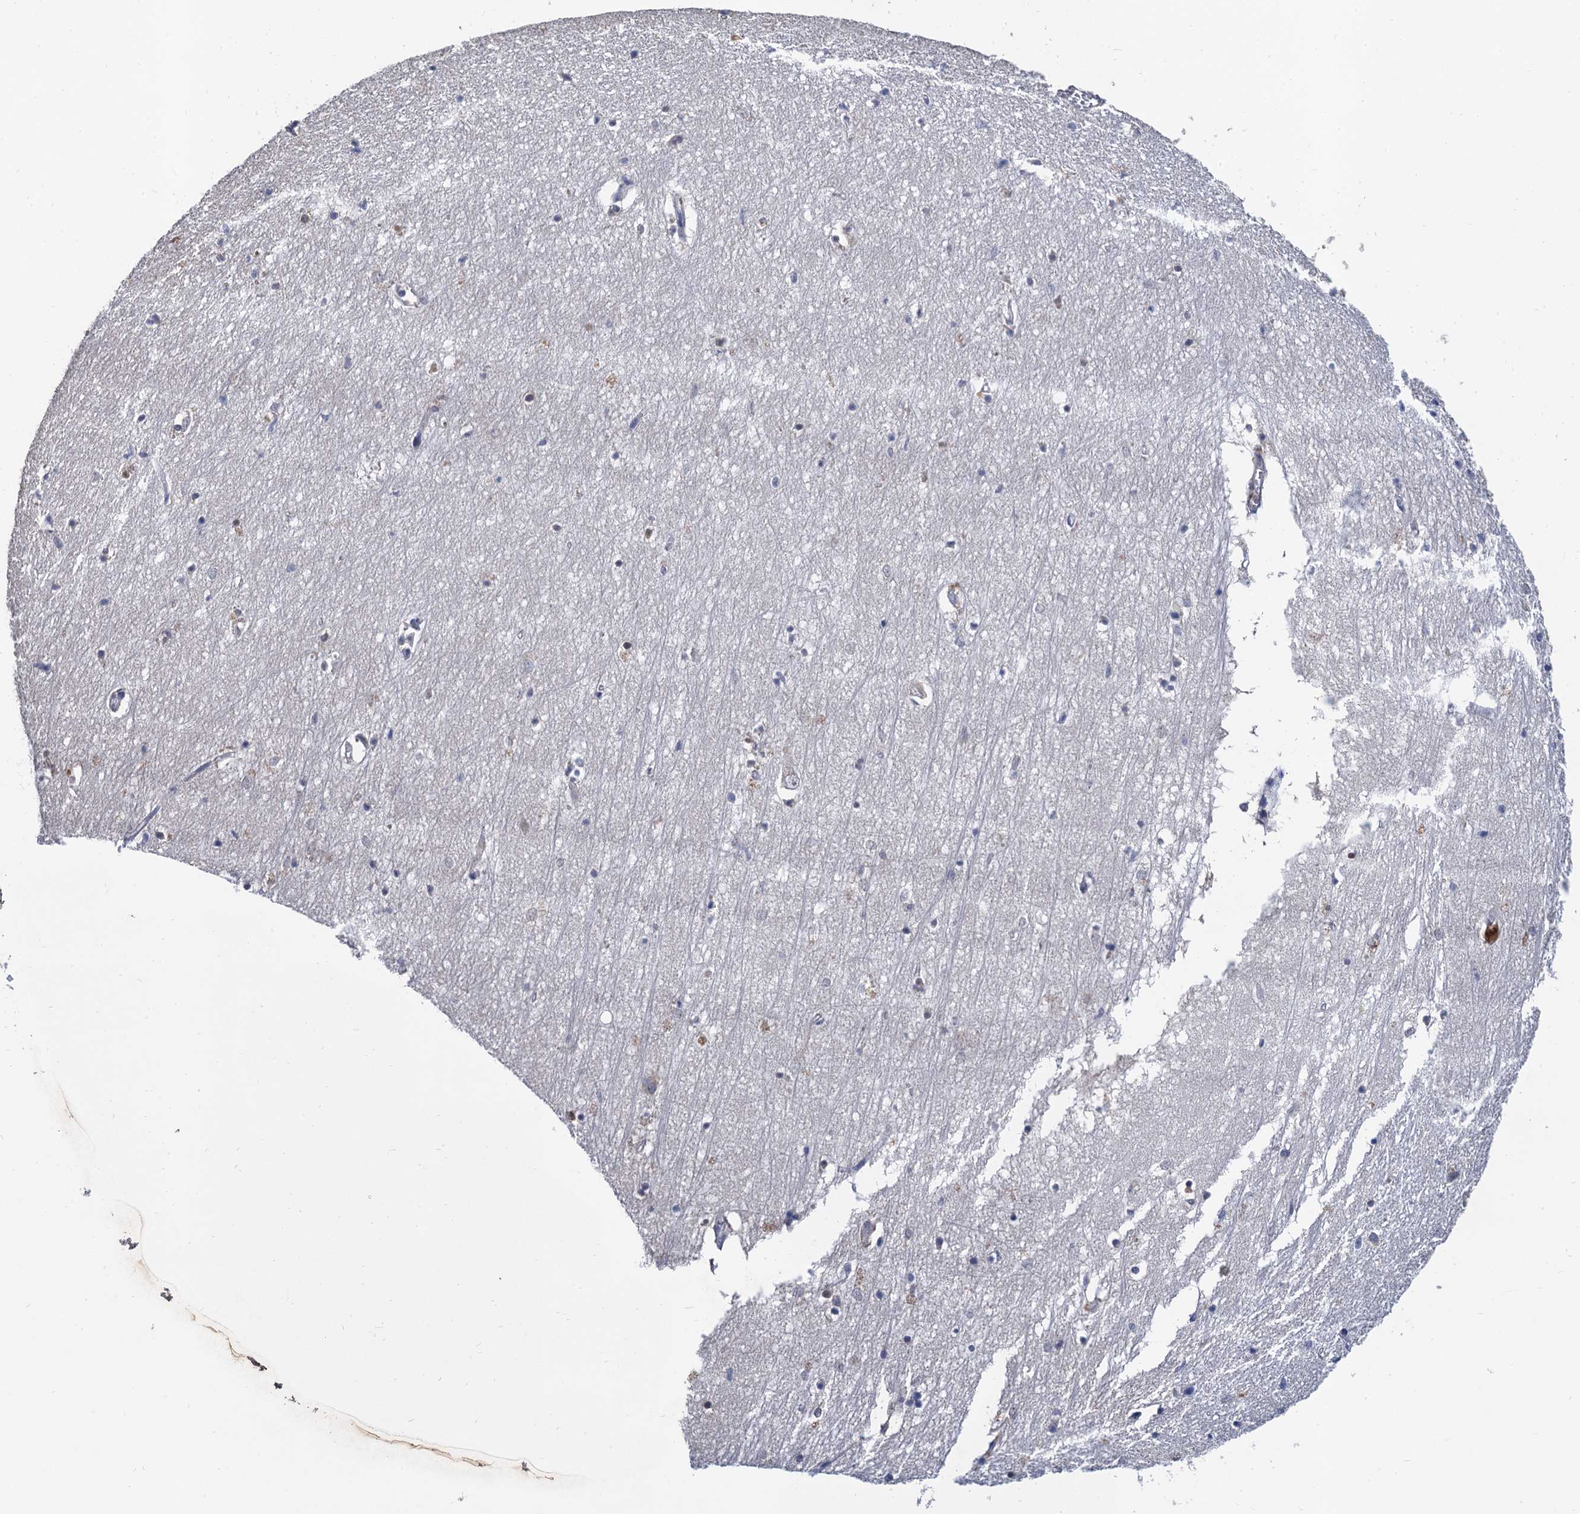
{"staining": {"intensity": "weak", "quantity": "<25%", "location": "cytoplasmic/membranous"}, "tissue": "hippocampus", "cell_type": "Glial cells", "image_type": "normal", "snomed": [{"axis": "morphology", "description": "Normal tissue, NOS"}, {"axis": "topography", "description": "Hippocampus"}], "caption": "Immunohistochemistry (IHC) image of unremarkable hippocampus stained for a protein (brown), which exhibits no expression in glial cells. (DAB IHC, high magnification).", "gene": "TSEN34", "patient": {"sex": "female", "age": 64}}